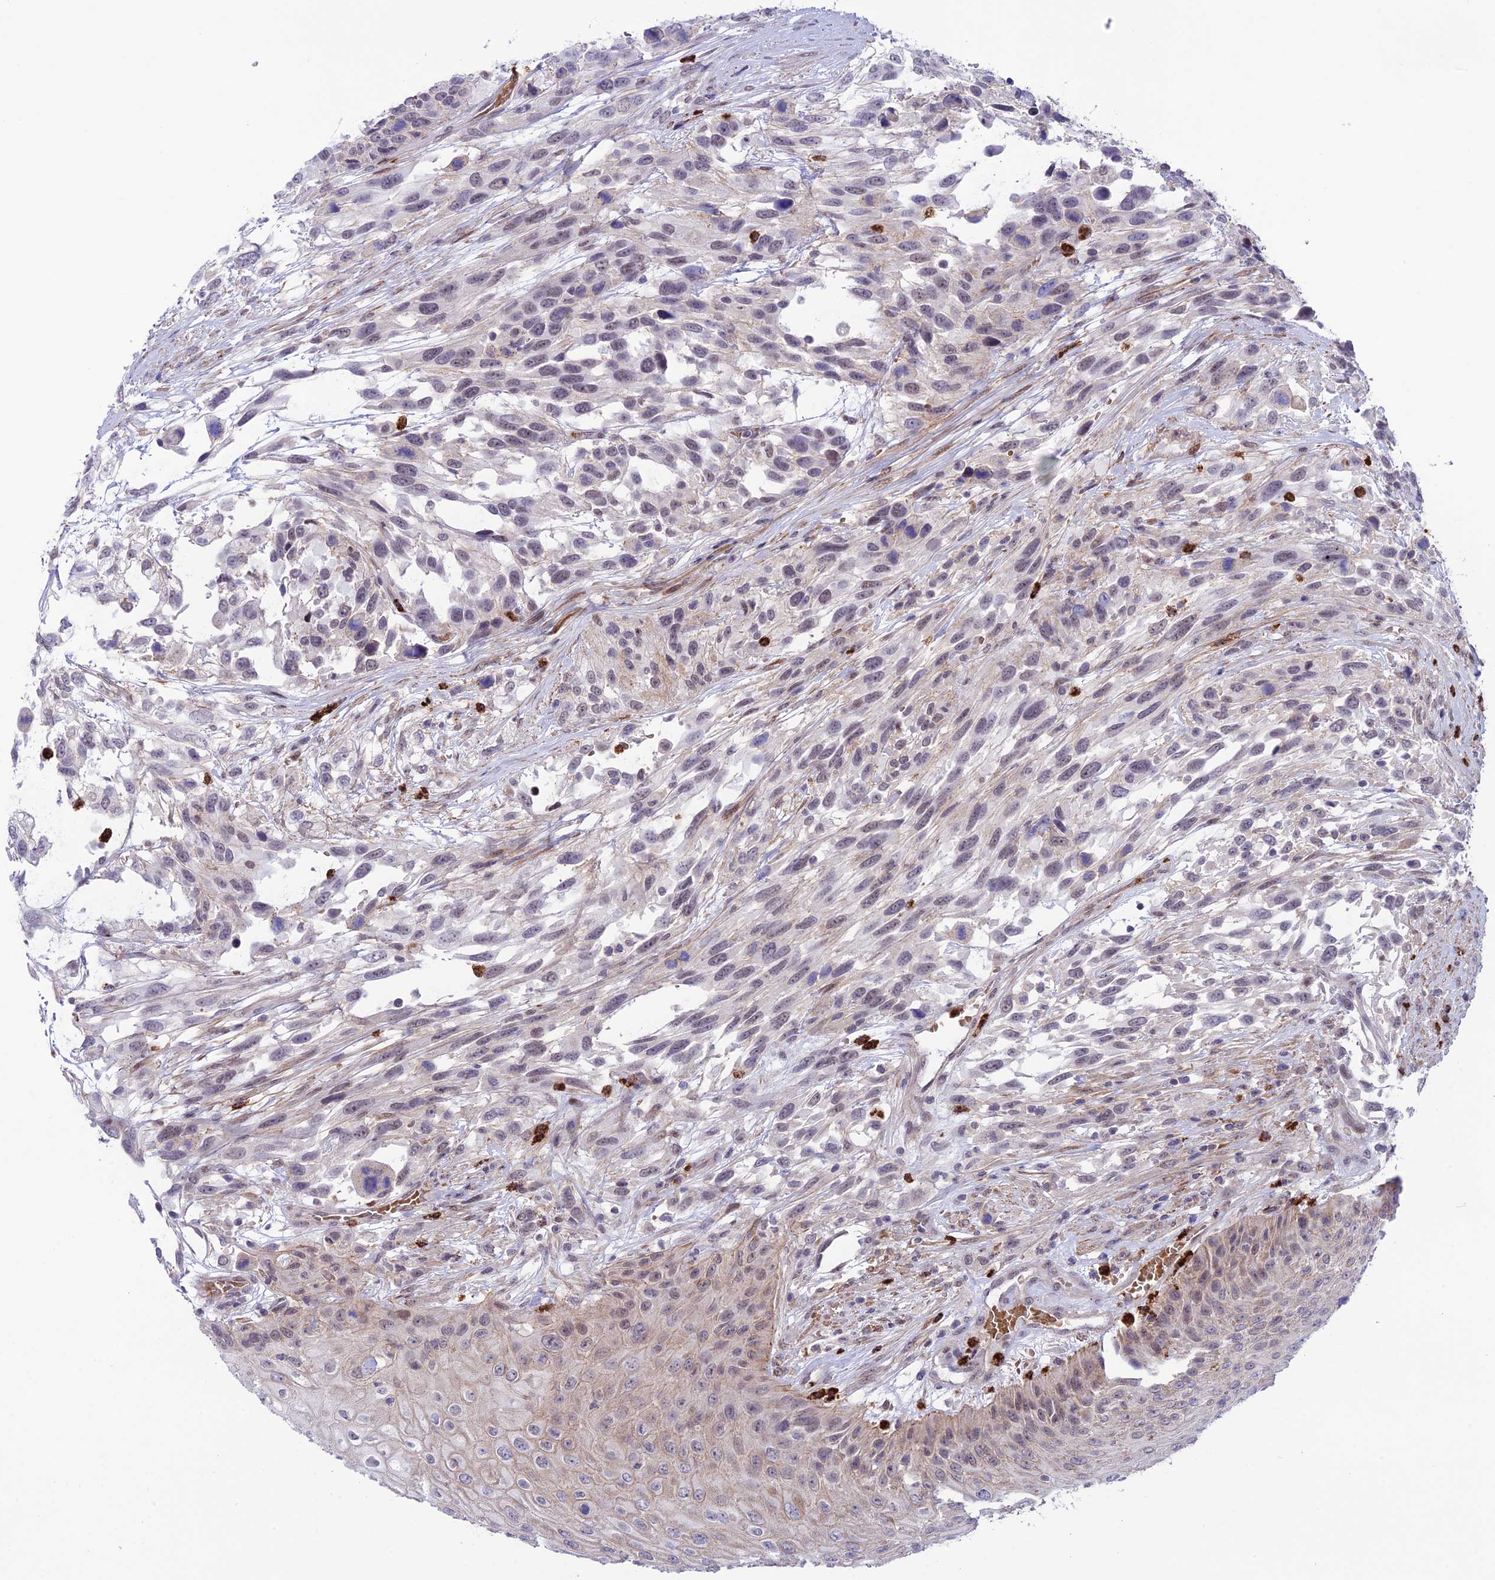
{"staining": {"intensity": "negative", "quantity": "none", "location": "none"}, "tissue": "urothelial cancer", "cell_type": "Tumor cells", "image_type": "cancer", "snomed": [{"axis": "morphology", "description": "Urothelial carcinoma, High grade"}, {"axis": "topography", "description": "Urinary bladder"}], "caption": "Urothelial cancer stained for a protein using immunohistochemistry (IHC) shows no expression tumor cells.", "gene": "COL6A6", "patient": {"sex": "female", "age": 70}}